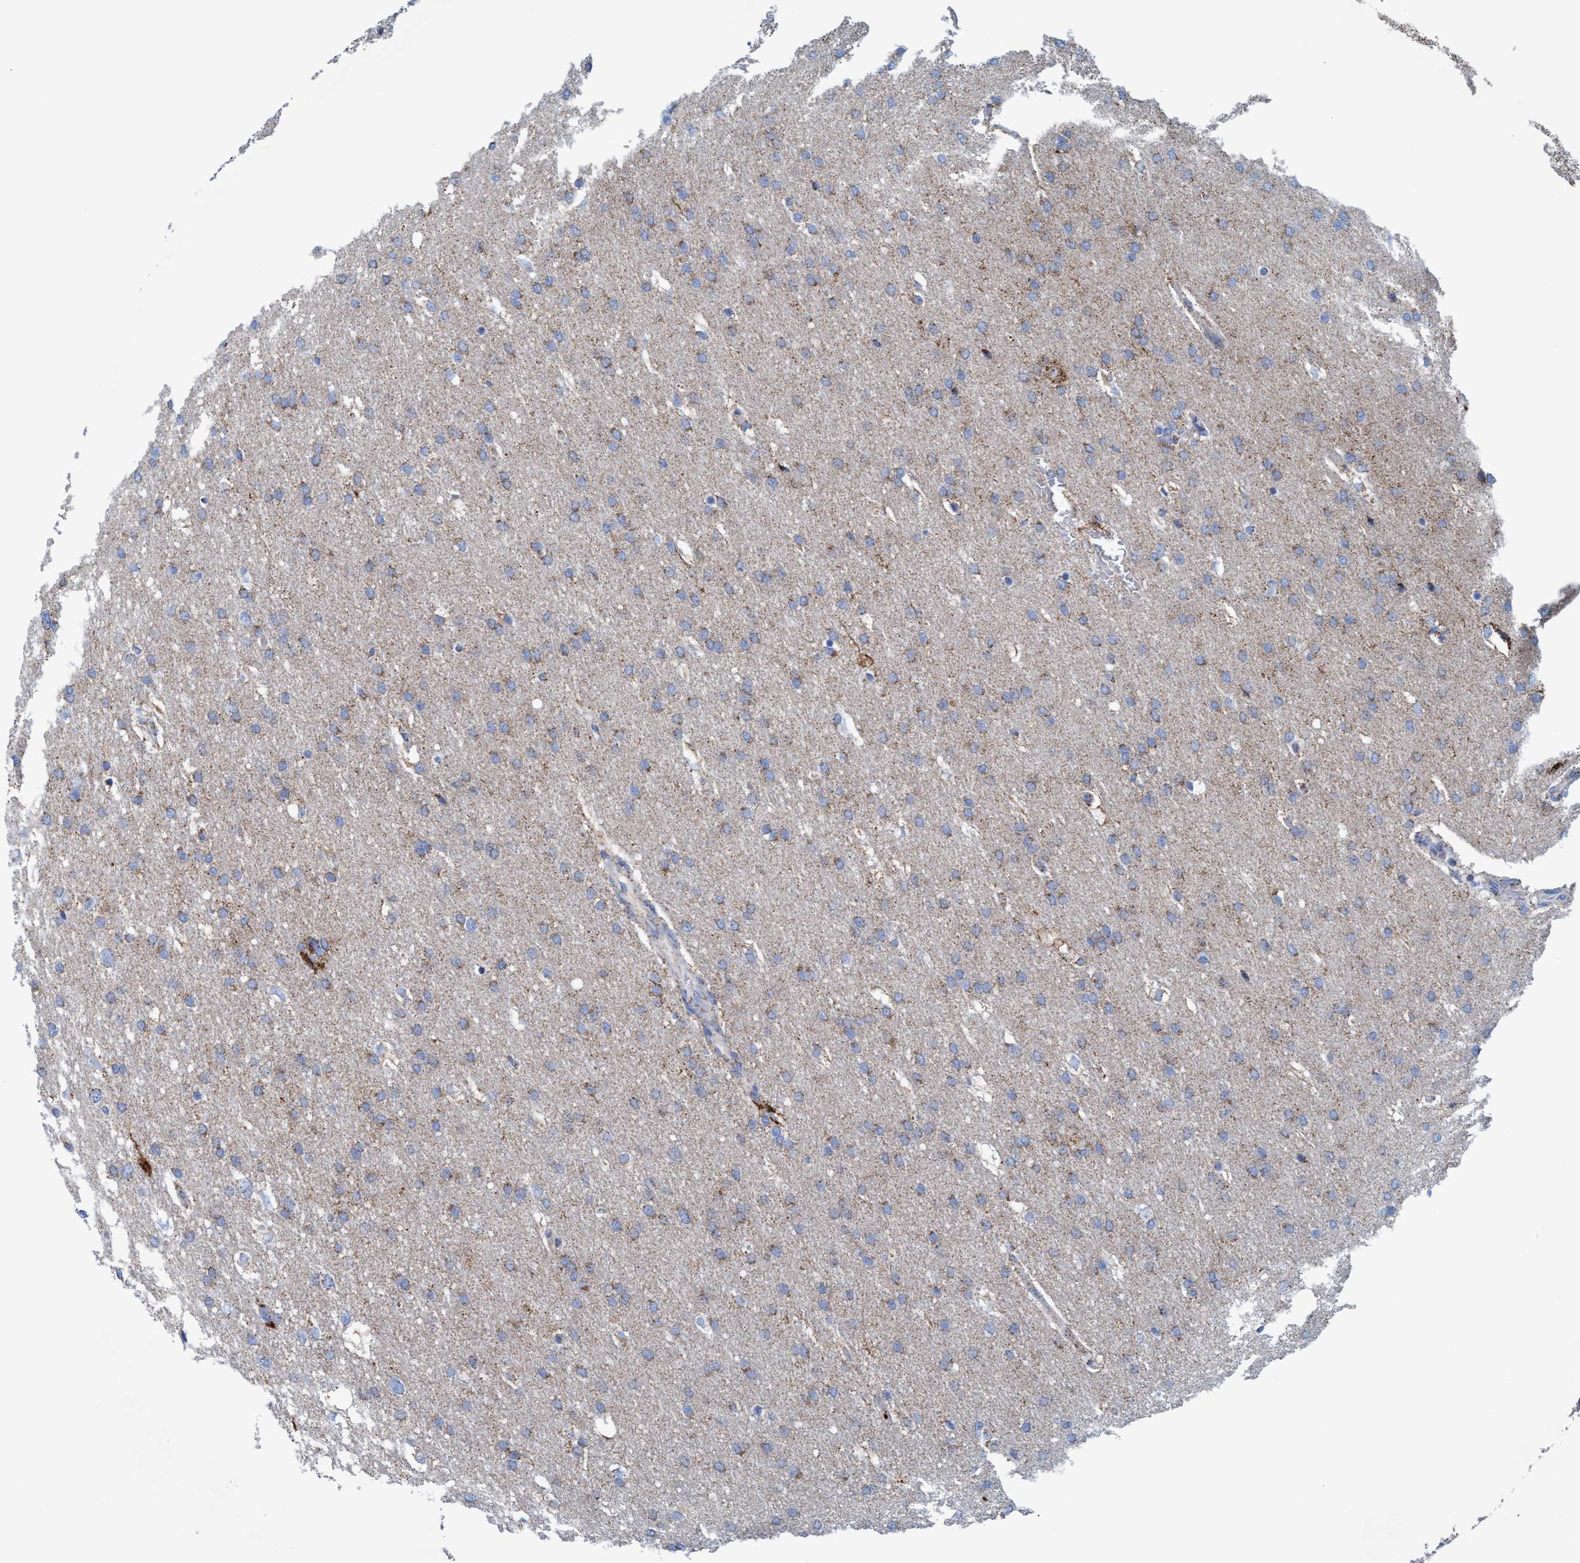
{"staining": {"intensity": "weak", "quantity": ">75%", "location": "cytoplasmic/membranous"}, "tissue": "glioma", "cell_type": "Tumor cells", "image_type": "cancer", "snomed": [{"axis": "morphology", "description": "Glioma, malignant, Low grade"}, {"axis": "topography", "description": "Brain"}], "caption": "A photomicrograph of human glioma stained for a protein reveals weak cytoplasmic/membranous brown staining in tumor cells. The protein of interest is shown in brown color, while the nuclei are stained blue.", "gene": "GGA3", "patient": {"sex": "female", "age": 37}}